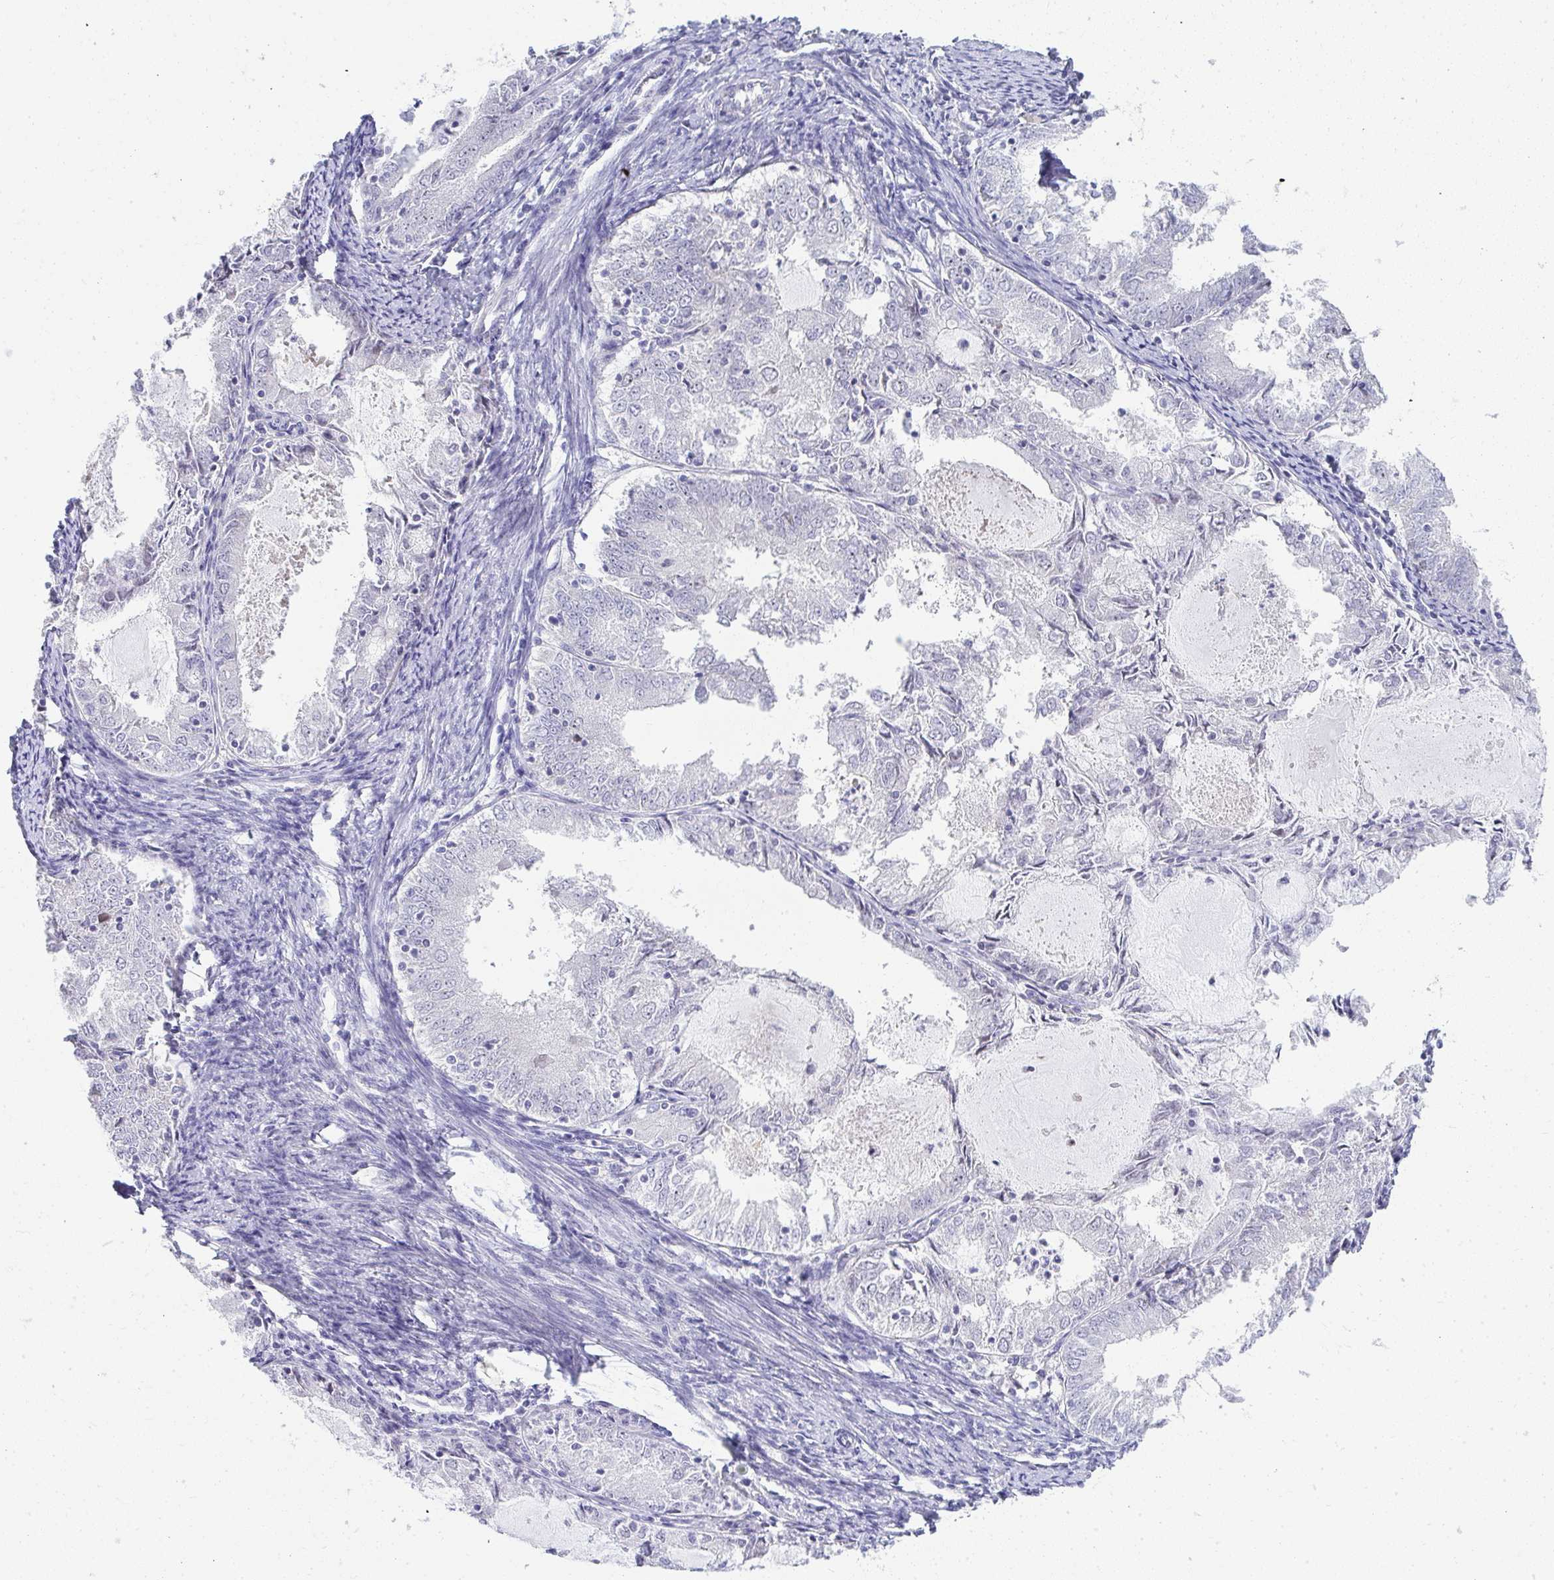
{"staining": {"intensity": "negative", "quantity": "none", "location": "none"}, "tissue": "endometrial cancer", "cell_type": "Tumor cells", "image_type": "cancer", "snomed": [{"axis": "morphology", "description": "Adenocarcinoma, NOS"}, {"axis": "topography", "description": "Endometrium"}], "caption": "Image shows no significant protein expression in tumor cells of adenocarcinoma (endometrial).", "gene": "EID3", "patient": {"sex": "female", "age": 57}}